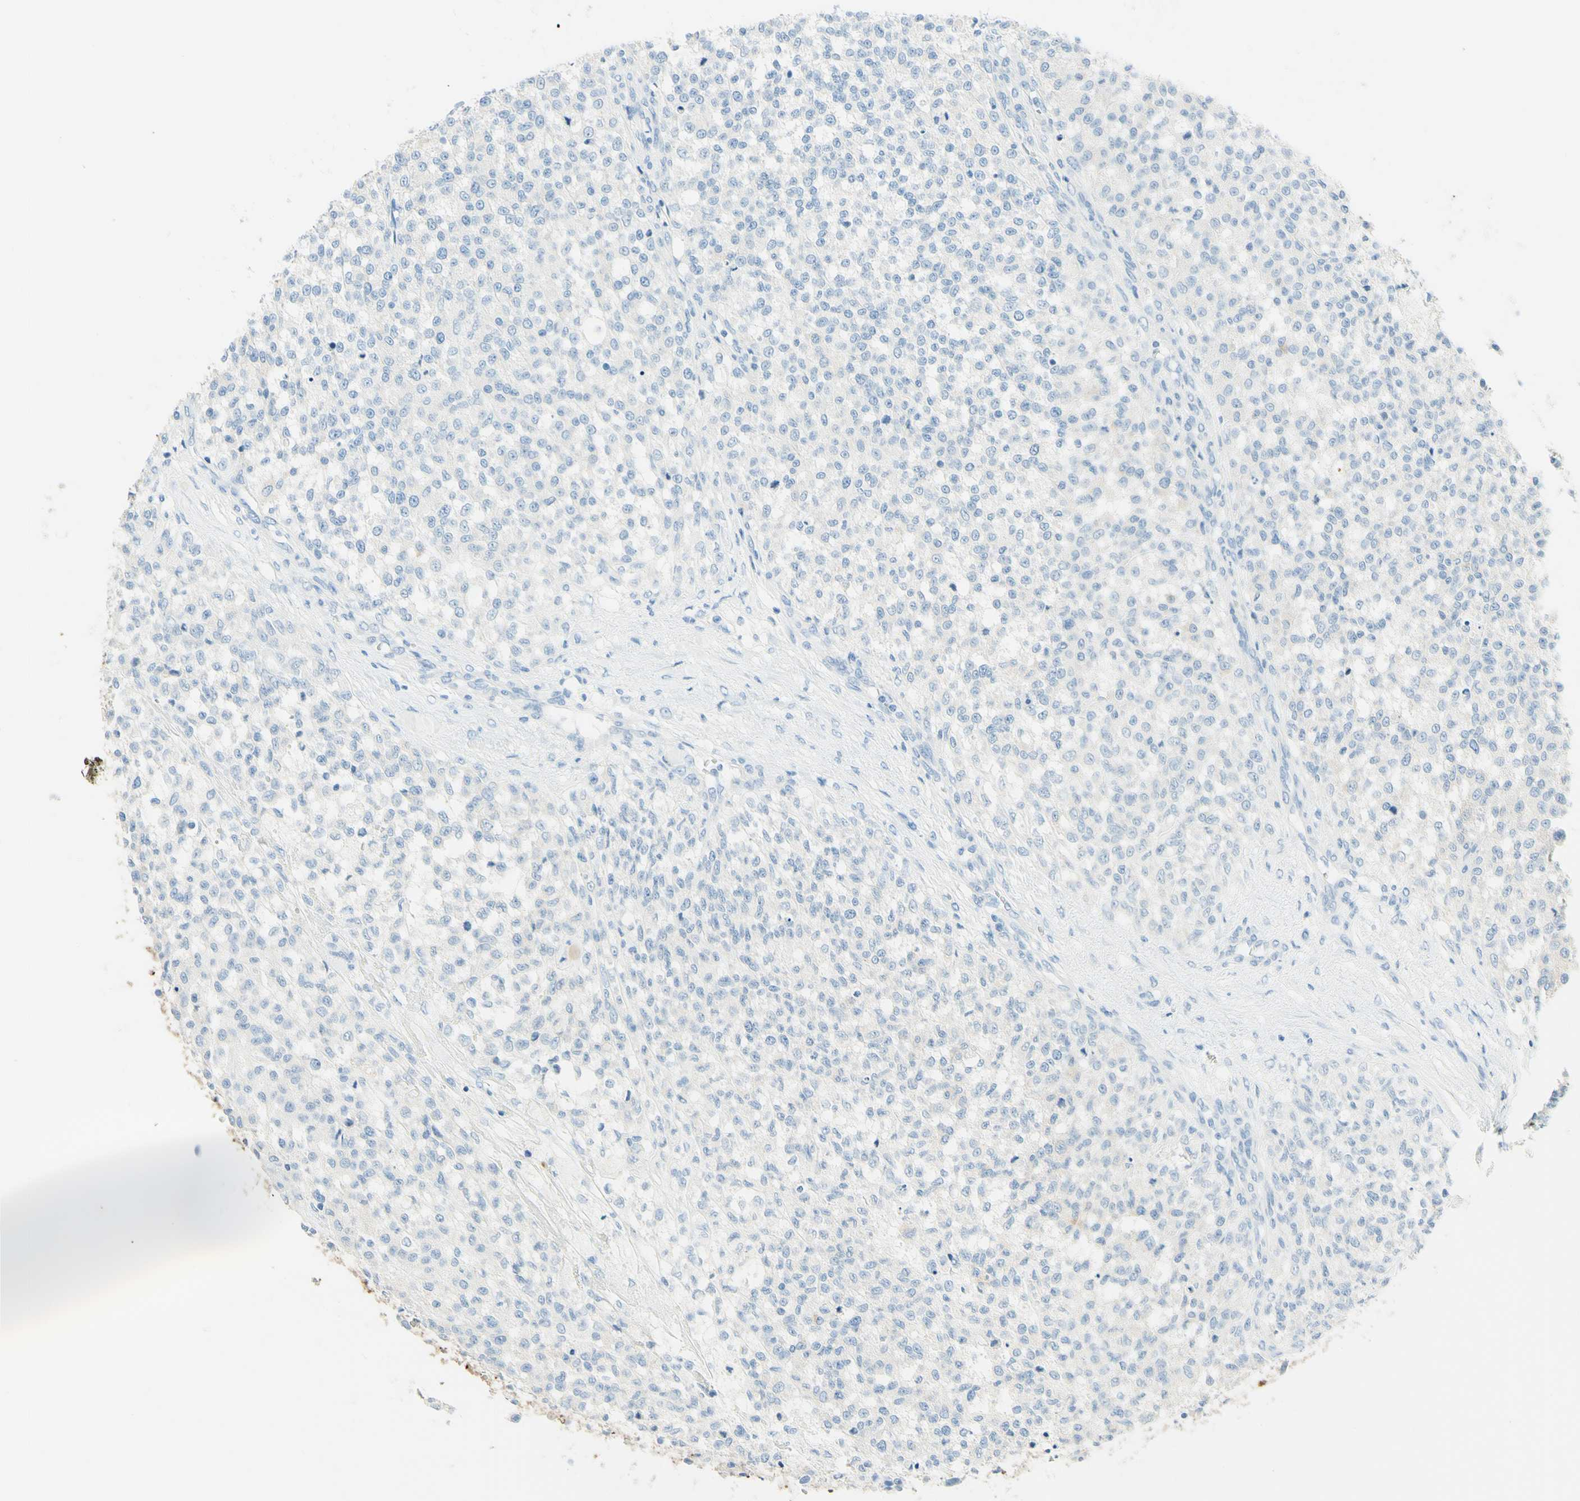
{"staining": {"intensity": "negative", "quantity": "none", "location": "none"}, "tissue": "testis cancer", "cell_type": "Tumor cells", "image_type": "cancer", "snomed": [{"axis": "morphology", "description": "Seminoma, NOS"}, {"axis": "topography", "description": "Testis"}], "caption": "Micrograph shows no significant protein expression in tumor cells of testis cancer (seminoma). The staining is performed using DAB brown chromogen with nuclei counter-stained in using hematoxylin.", "gene": "TMEM132D", "patient": {"sex": "male", "age": 59}}